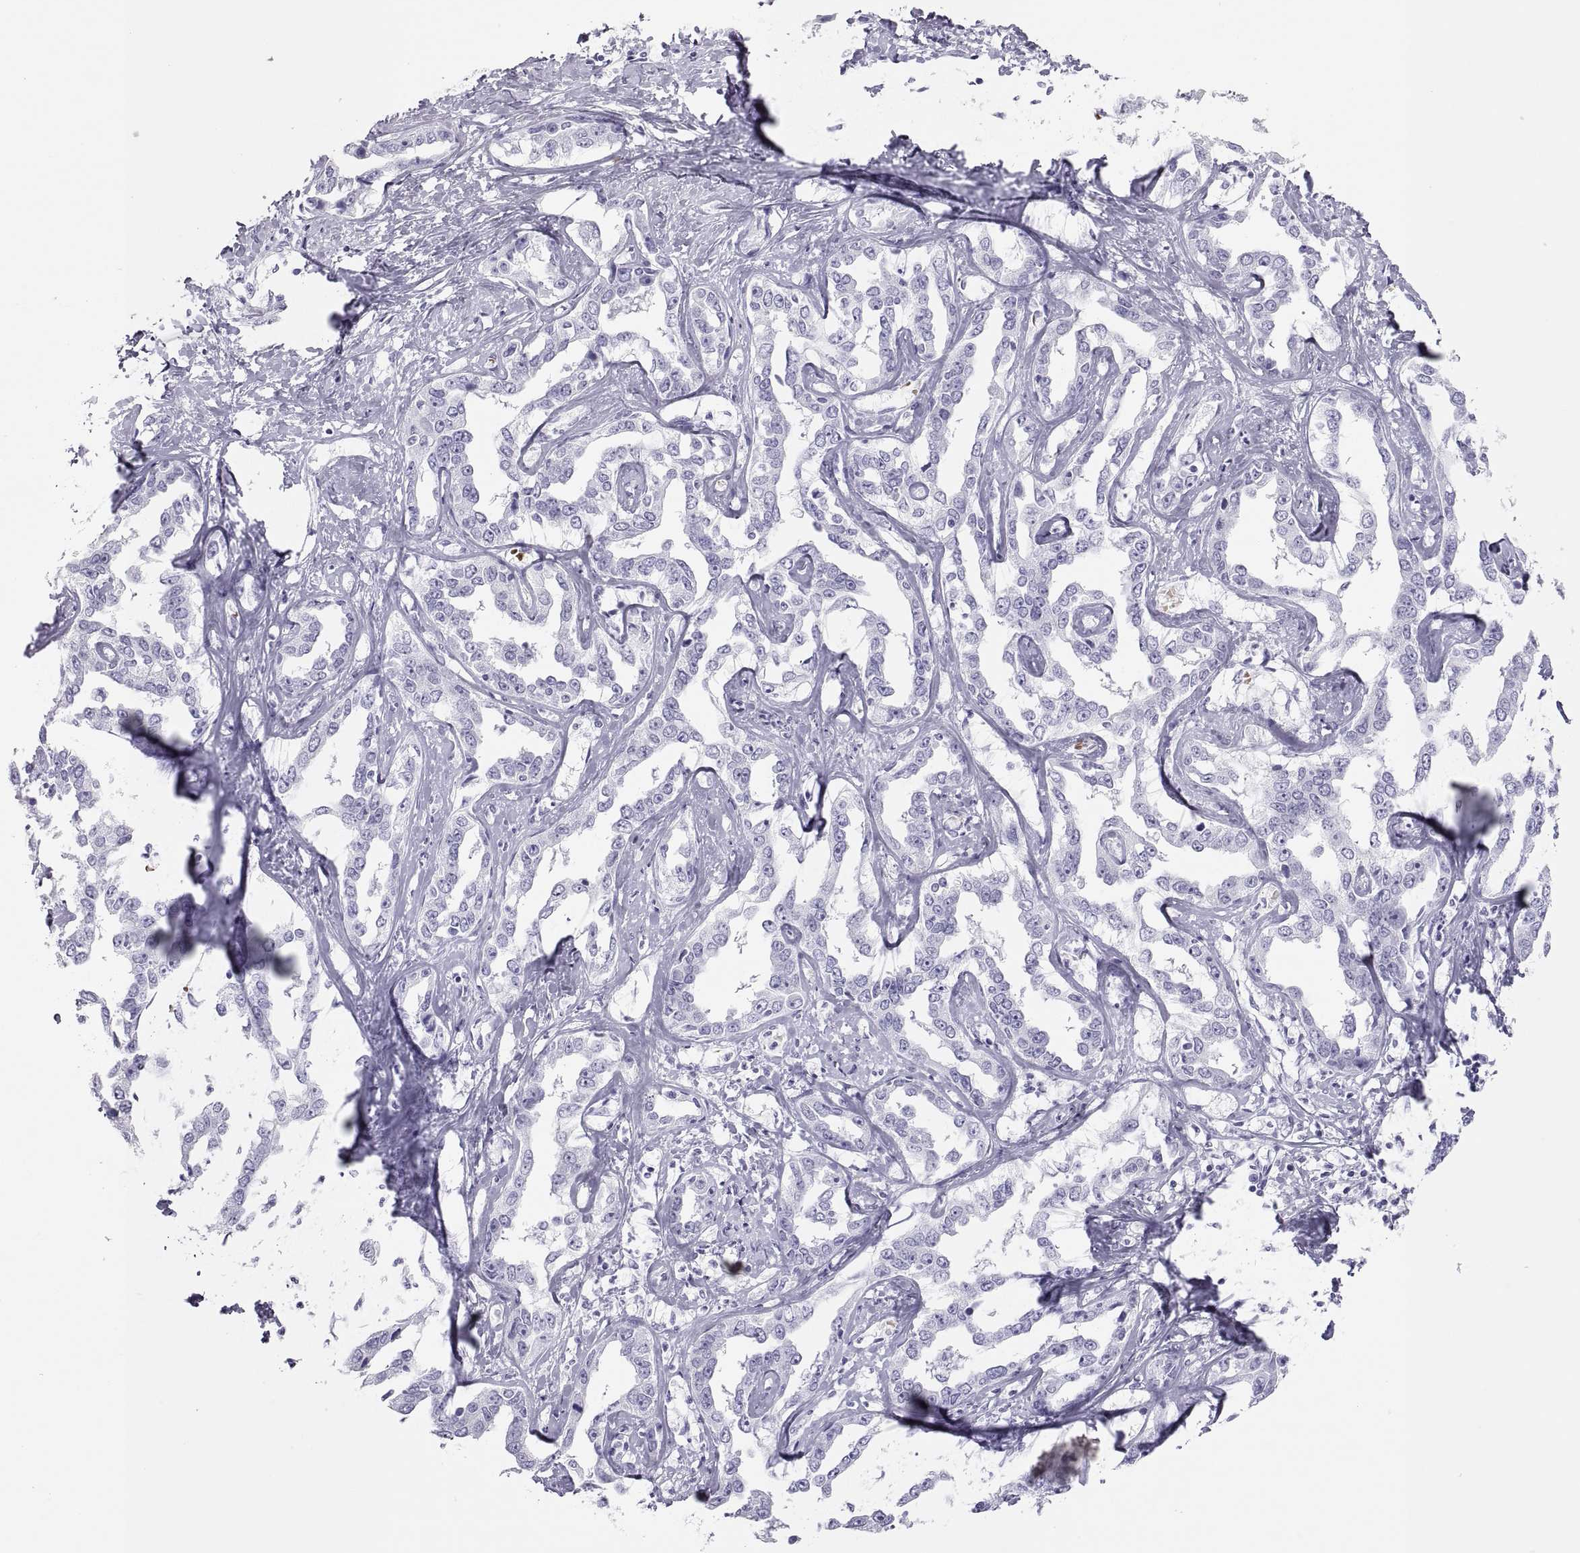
{"staining": {"intensity": "negative", "quantity": "none", "location": "none"}, "tissue": "liver cancer", "cell_type": "Tumor cells", "image_type": "cancer", "snomed": [{"axis": "morphology", "description": "Cholangiocarcinoma"}, {"axis": "topography", "description": "Liver"}], "caption": "Micrograph shows no protein expression in tumor cells of liver cholangiocarcinoma tissue.", "gene": "SEMG1", "patient": {"sex": "male", "age": 59}}